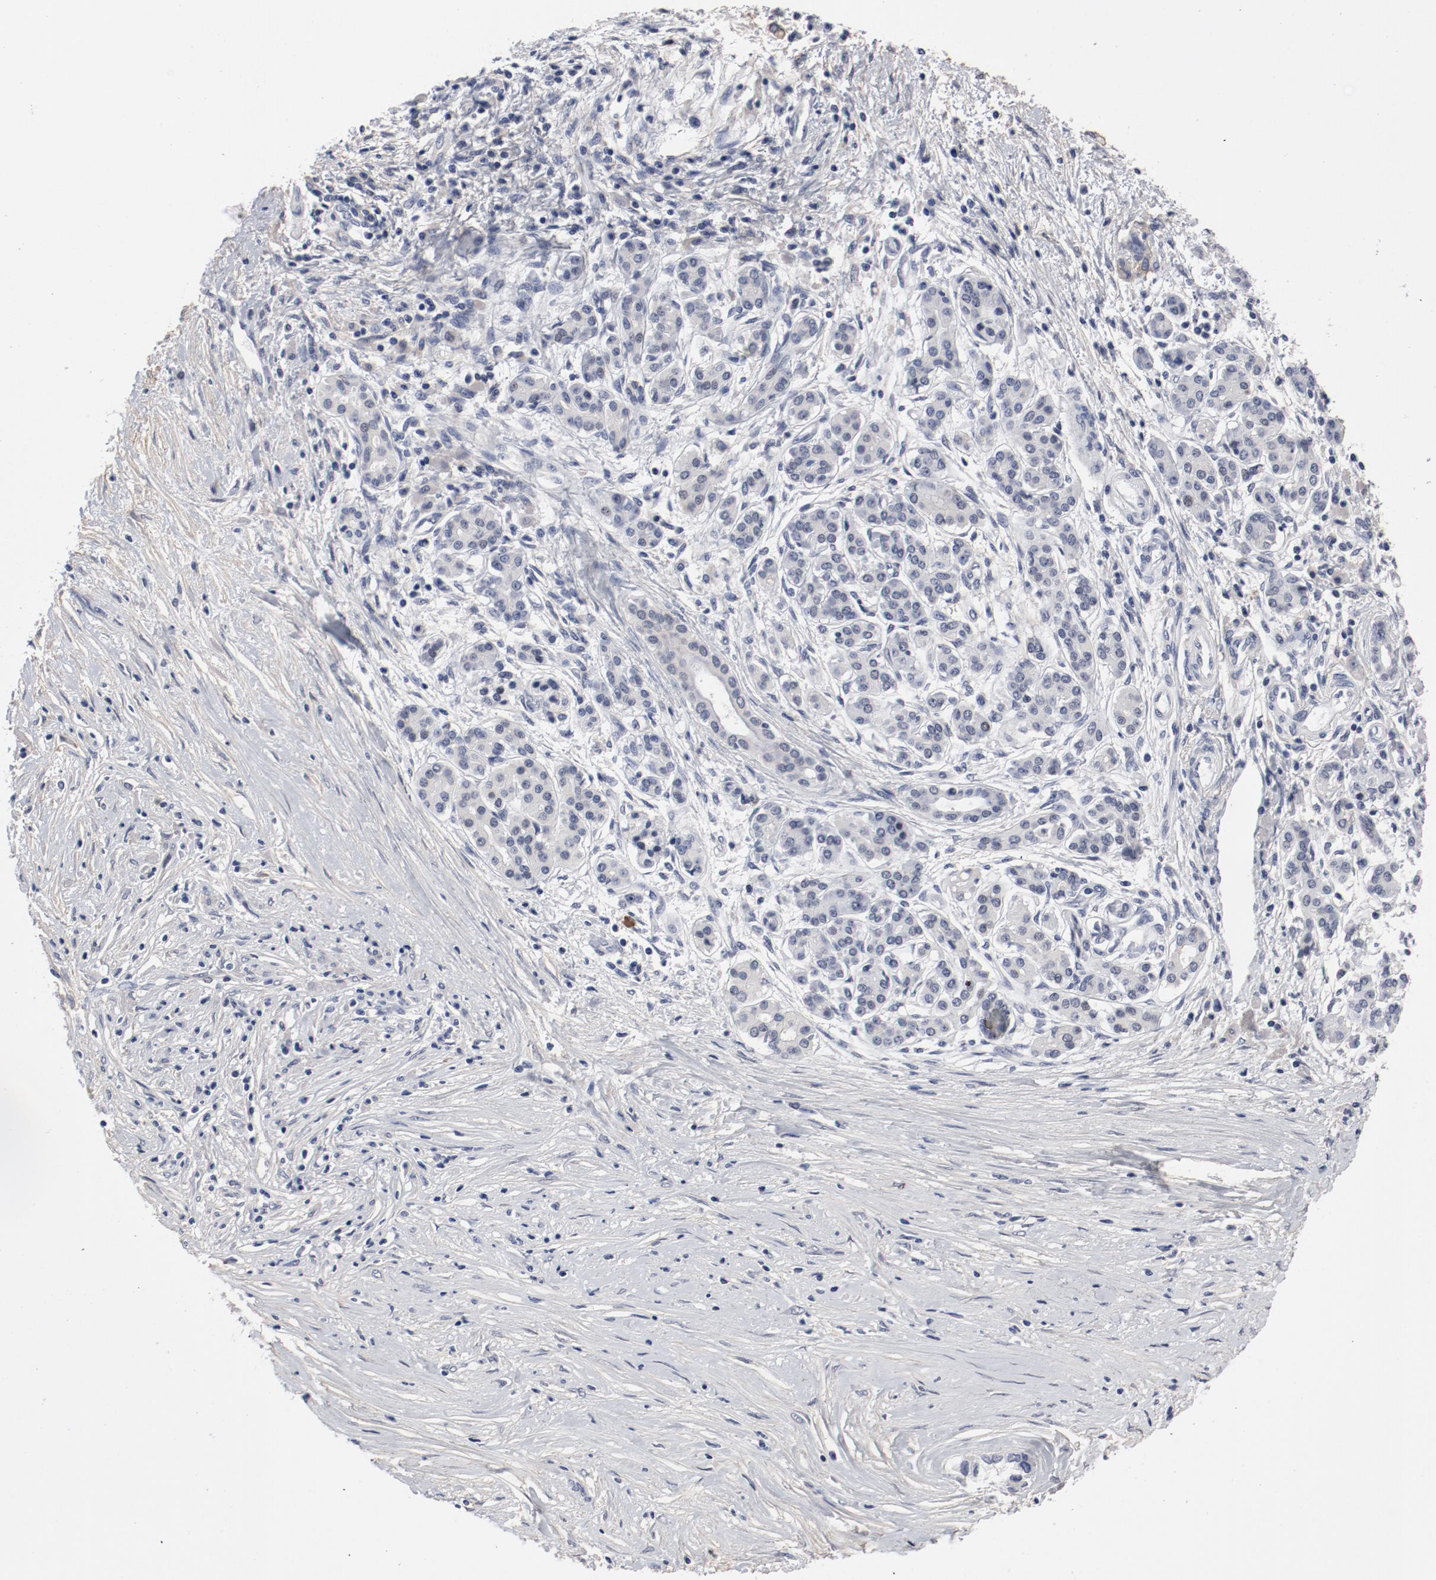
{"staining": {"intensity": "negative", "quantity": "none", "location": "none"}, "tissue": "pancreatic cancer", "cell_type": "Tumor cells", "image_type": "cancer", "snomed": [{"axis": "morphology", "description": "Adenocarcinoma, NOS"}, {"axis": "topography", "description": "Pancreas"}], "caption": "Histopathology image shows no significant protein staining in tumor cells of pancreatic cancer (adenocarcinoma).", "gene": "ANKLE2", "patient": {"sex": "female", "age": 59}}